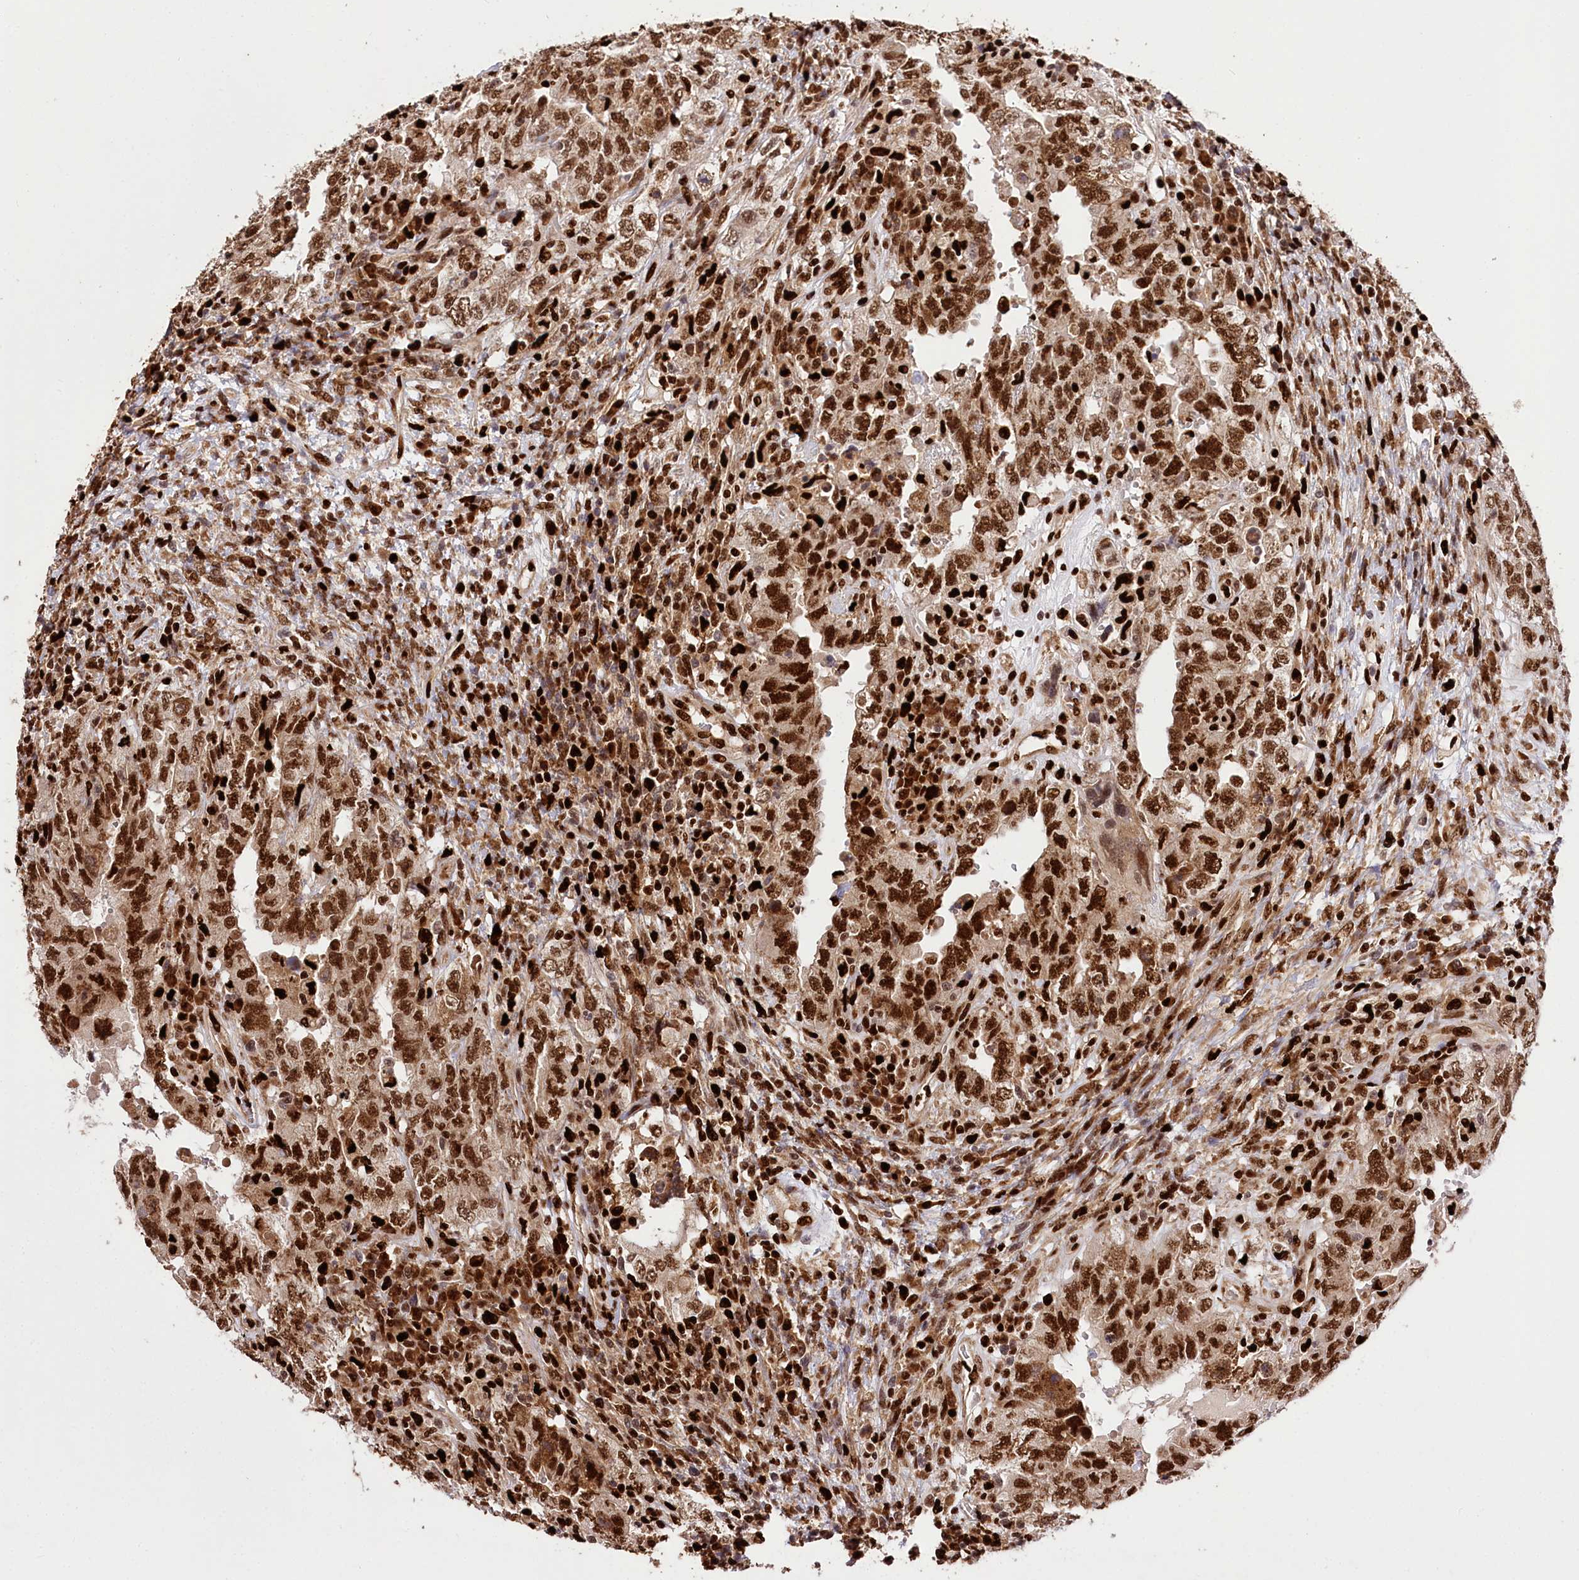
{"staining": {"intensity": "moderate", "quantity": ">75%", "location": "nuclear"}, "tissue": "testis cancer", "cell_type": "Tumor cells", "image_type": "cancer", "snomed": [{"axis": "morphology", "description": "Carcinoma, Embryonal, NOS"}, {"axis": "topography", "description": "Testis"}], "caption": "Immunohistochemistry (IHC) image of neoplastic tissue: human testis embryonal carcinoma stained using immunohistochemistry demonstrates medium levels of moderate protein expression localized specifically in the nuclear of tumor cells, appearing as a nuclear brown color.", "gene": "FIGN", "patient": {"sex": "male", "age": 26}}